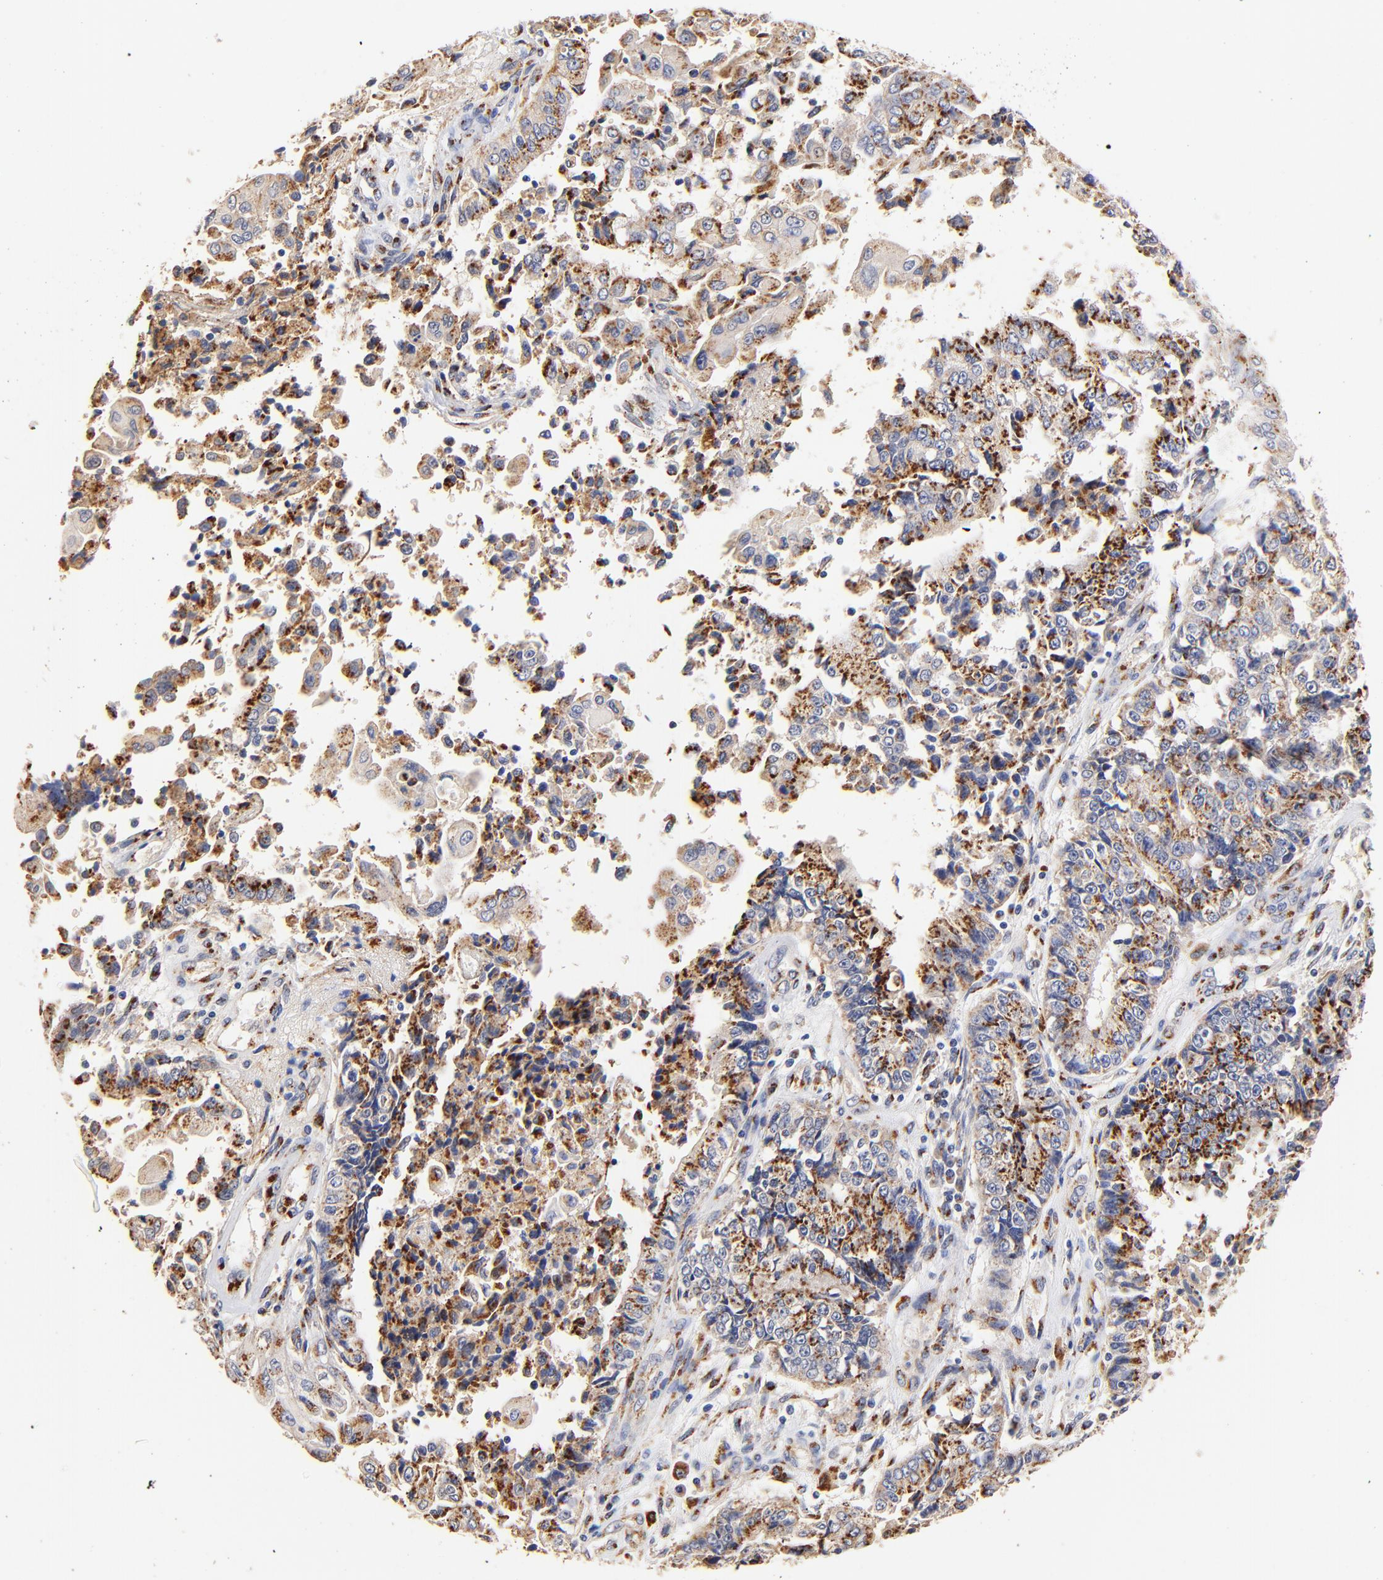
{"staining": {"intensity": "moderate", "quantity": ">75%", "location": "cytoplasmic/membranous"}, "tissue": "endometrial cancer", "cell_type": "Tumor cells", "image_type": "cancer", "snomed": [{"axis": "morphology", "description": "Adenocarcinoma, NOS"}, {"axis": "topography", "description": "Endometrium"}], "caption": "The photomicrograph displays staining of adenocarcinoma (endometrial), revealing moderate cytoplasmic/membranous protein staining (brown color) within tumor cells.", "gene": "FMNL3", "patient": {"sex": "female", "age": 75}}